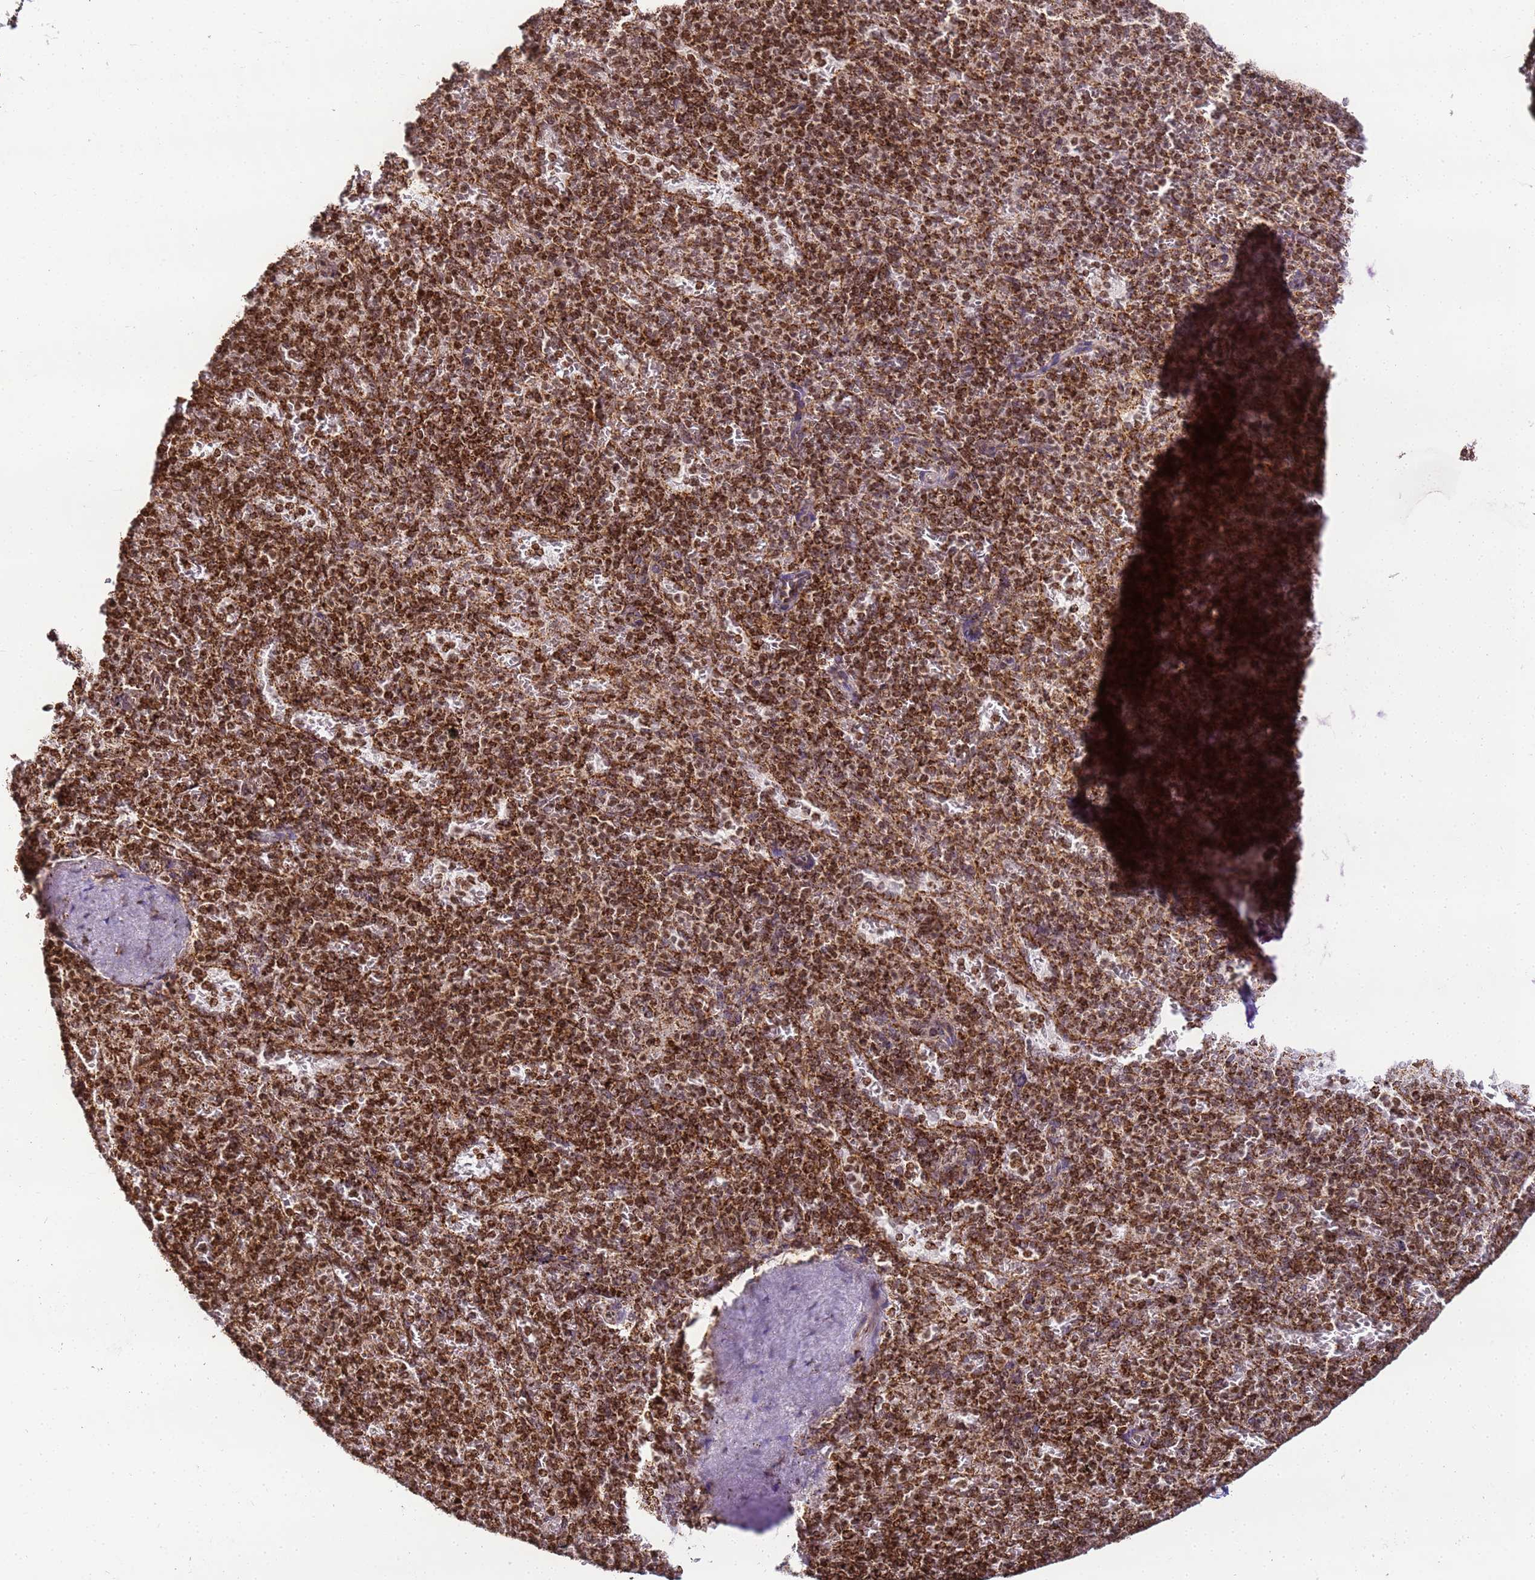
{"staining": {"intensity": "strong", "quantity": ">75%", "location": "cytoplasmic/membranous"}, "tissue": "spleen", "cell_type": "Cells in red pulp", "image_type": "normal", "snomed": [{"axis": "morphology", "description": "Normal tissue, NOS"}, {"axis": "topography", "description": "Spleen"}], "caption": "The histopathology image shows a brown stain indicating the presence of a protein in the cytoplasmic/membranous of cells in red pulp in spleen. (DAB (3,3'-diaminobenzidine) IHC, brown staining for protein, blue staining for nuclei).", "gene": "HSPE1", "patient": {"sex": "male", "age": 82}}